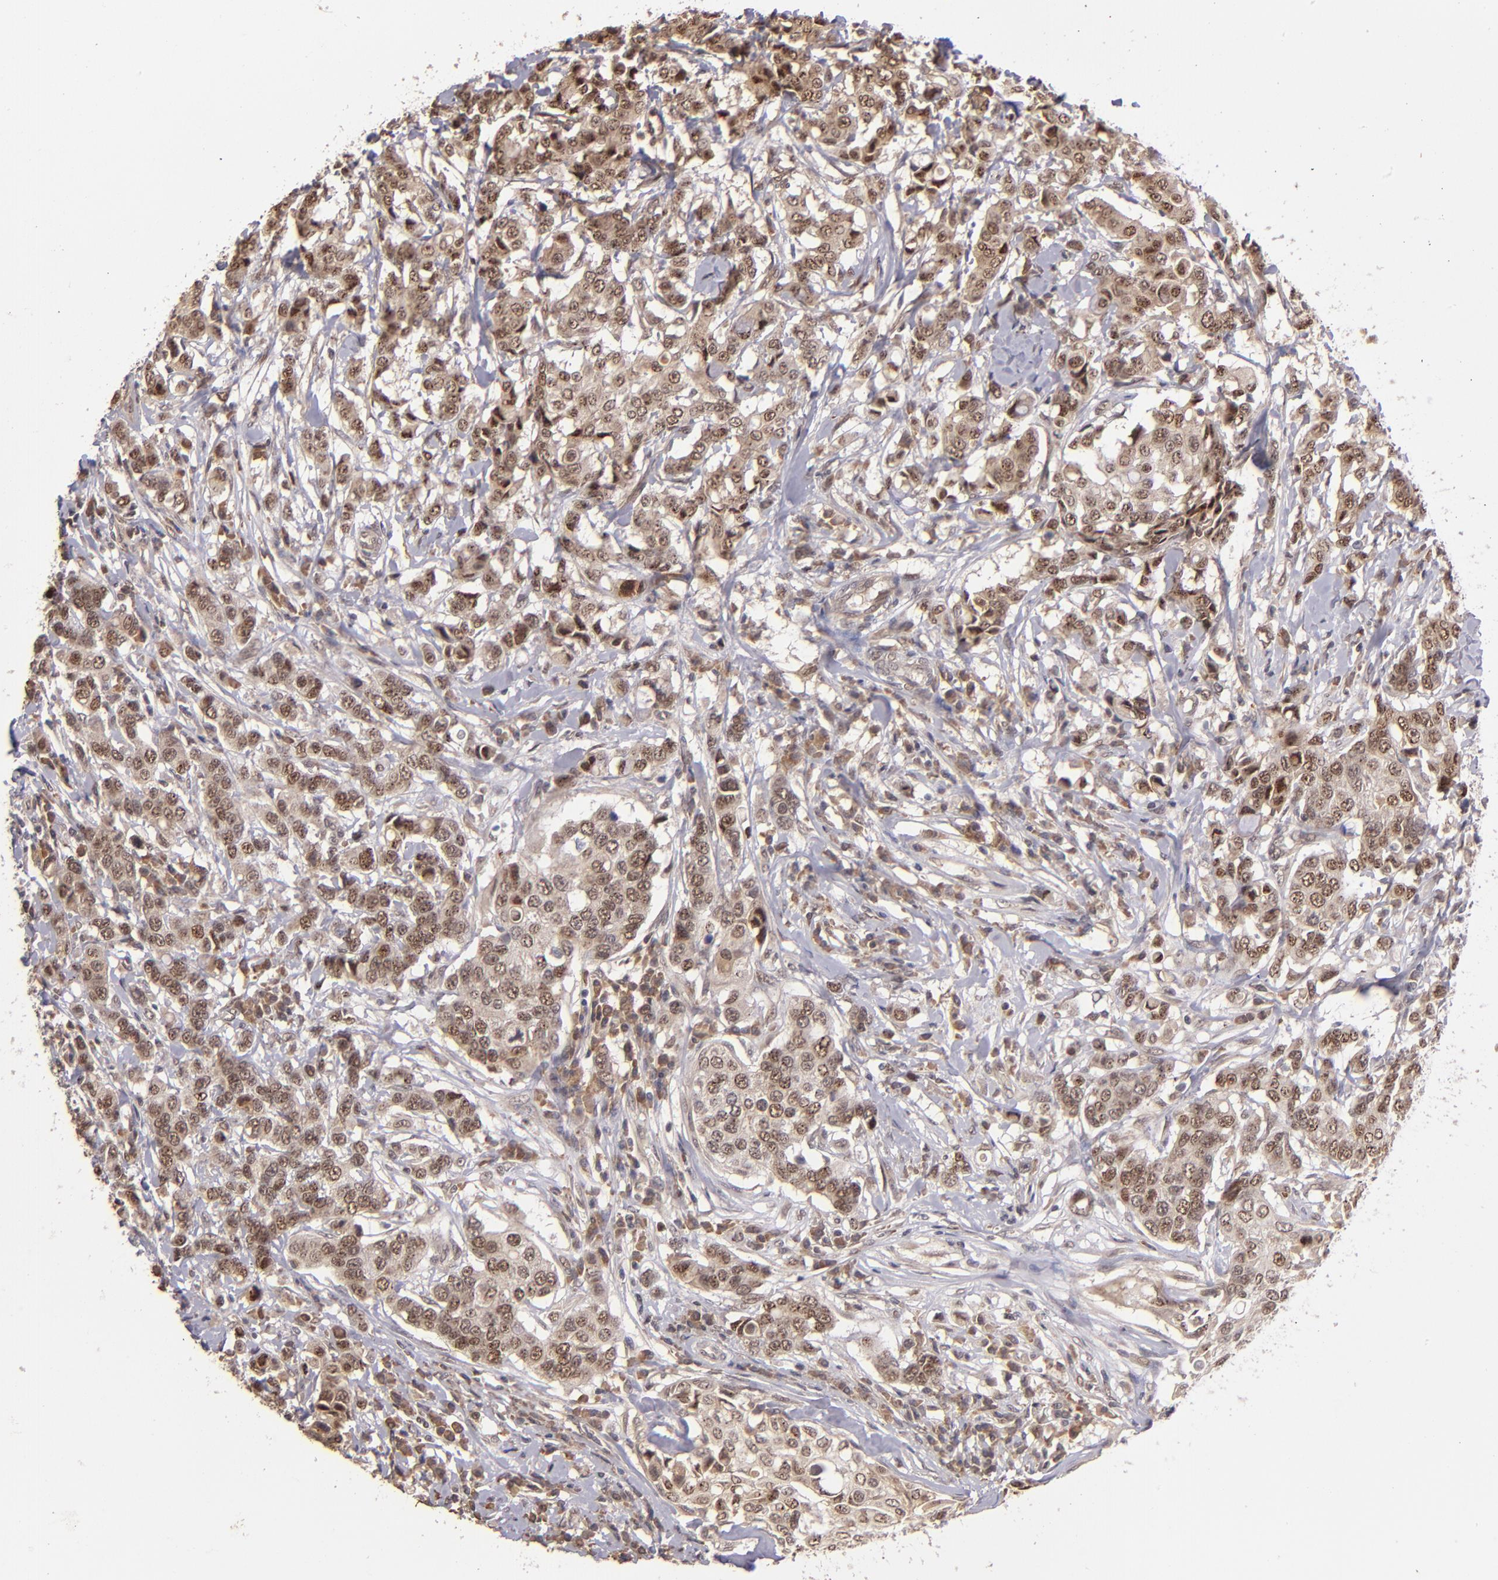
{"staining": {"intensity": "moderate", "quantity": ">75%", "location": "nuclear"}, "tissue": "breast cancer", "cell_type": "Tumor cells", "image_type": "cancer", "snomed": [{"axis": "morphology", "description": "Duct carcinoma"}, {"axis": "topography", "description": "Breast"}], "caption": "Human breast cancer (infiltrating ductal carcinoma) stained with a brown dye displays moderate nuclear positive expression in approximately >75% of tumor cells.", "gene": "ABHD12B", "patient": {"sex": "female", "age": 27}}